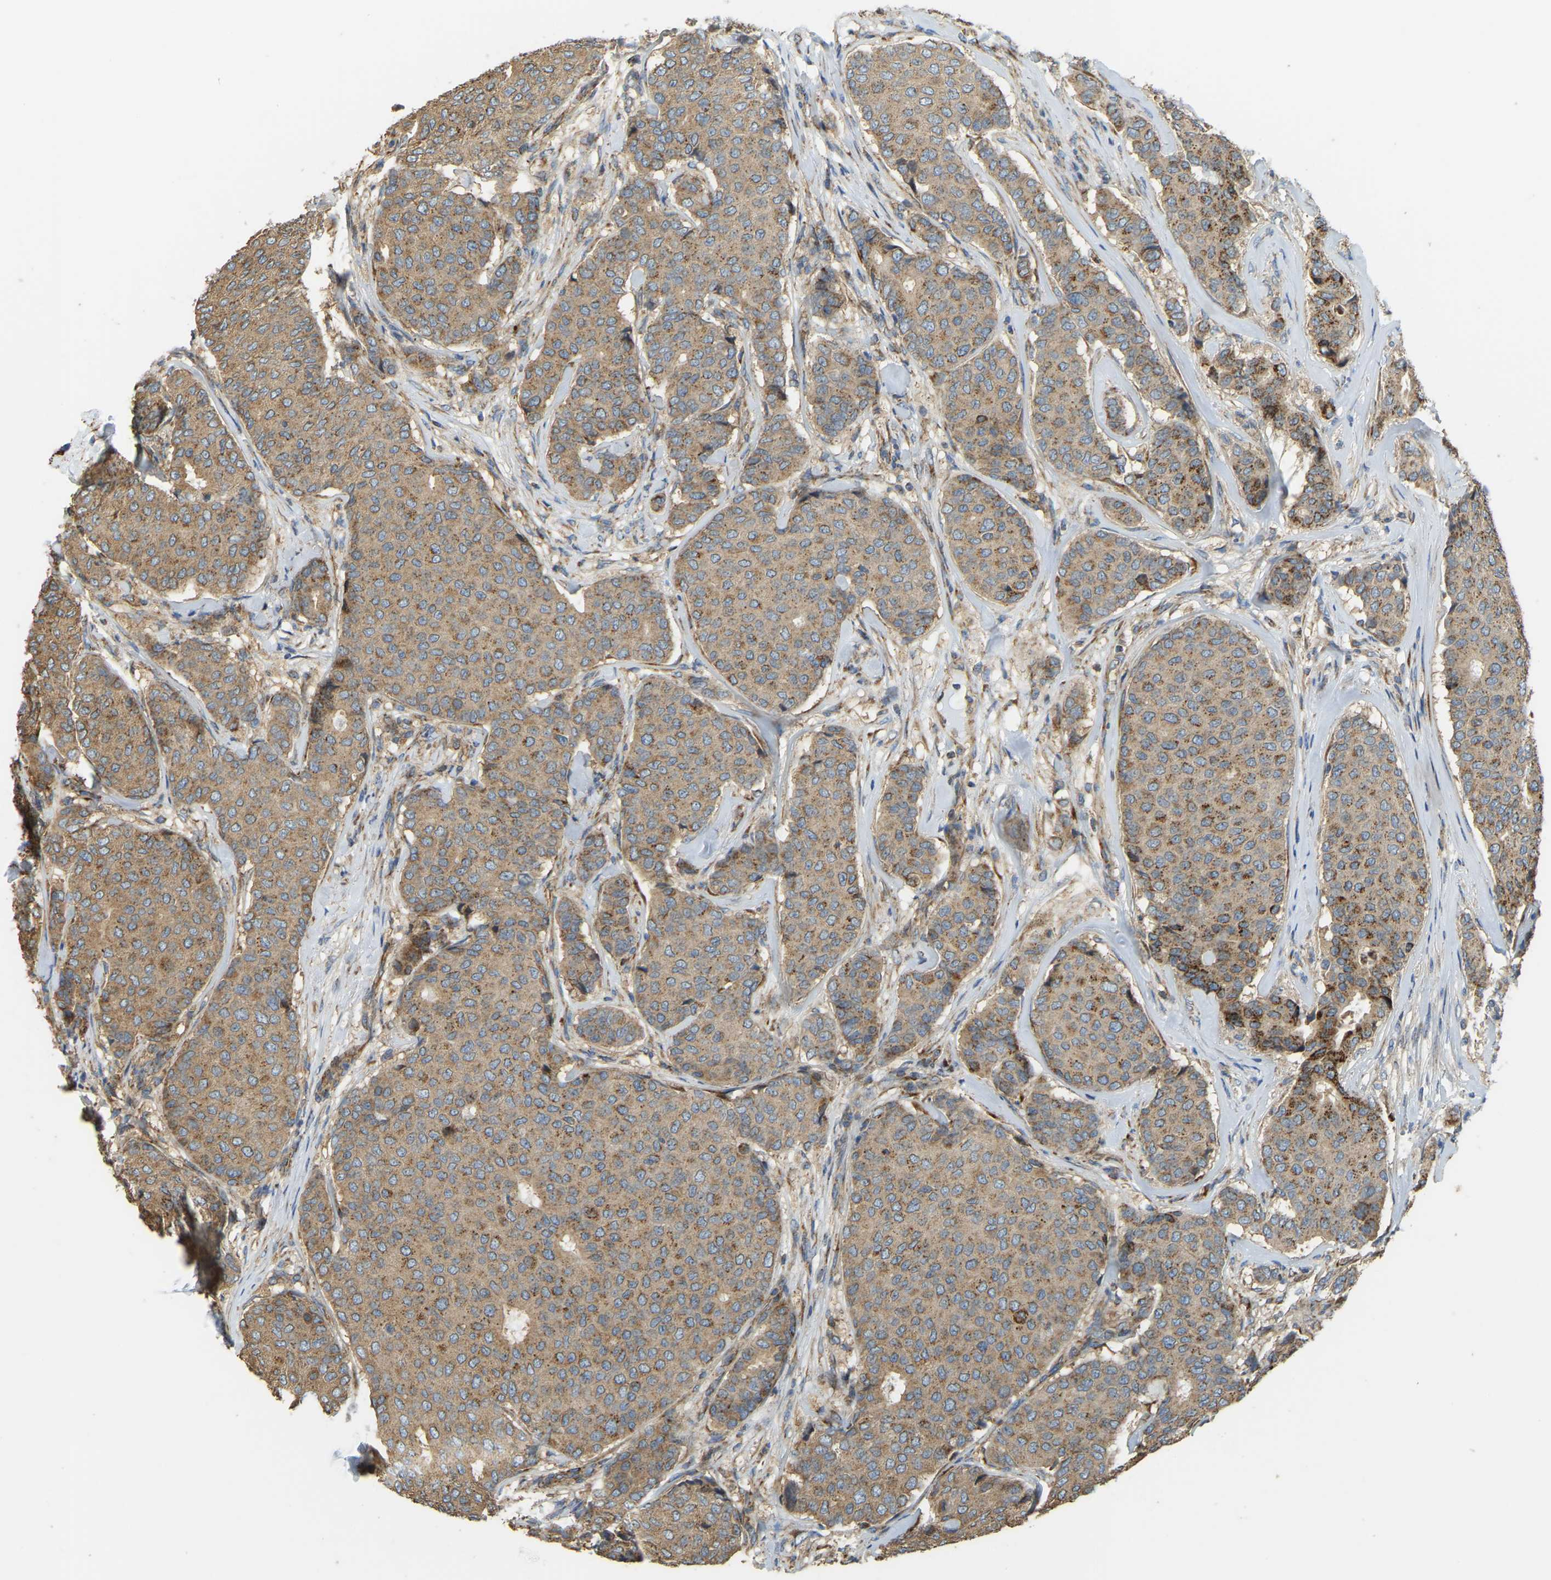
{"staining": {"intensity": "moderate", "quantity": ">75%", "location": "cytoplasmic/membranous"}, "tissue": "breast cancer", "cell_type": "Tumor cells", "image_type": "cancer", "snomed": [{"axis": "morphology", "description": "Duct carcinoma"}, {"axis": "topography", "description": "Breast"}], "caption": "Tumor cells display moderate cytoplasmic/membranous expression in approximately >75% of cells in invasive ductal carcinoma (breast).", "gene": "PSMD7", "patient": {"sex": "female", "age": 75}}